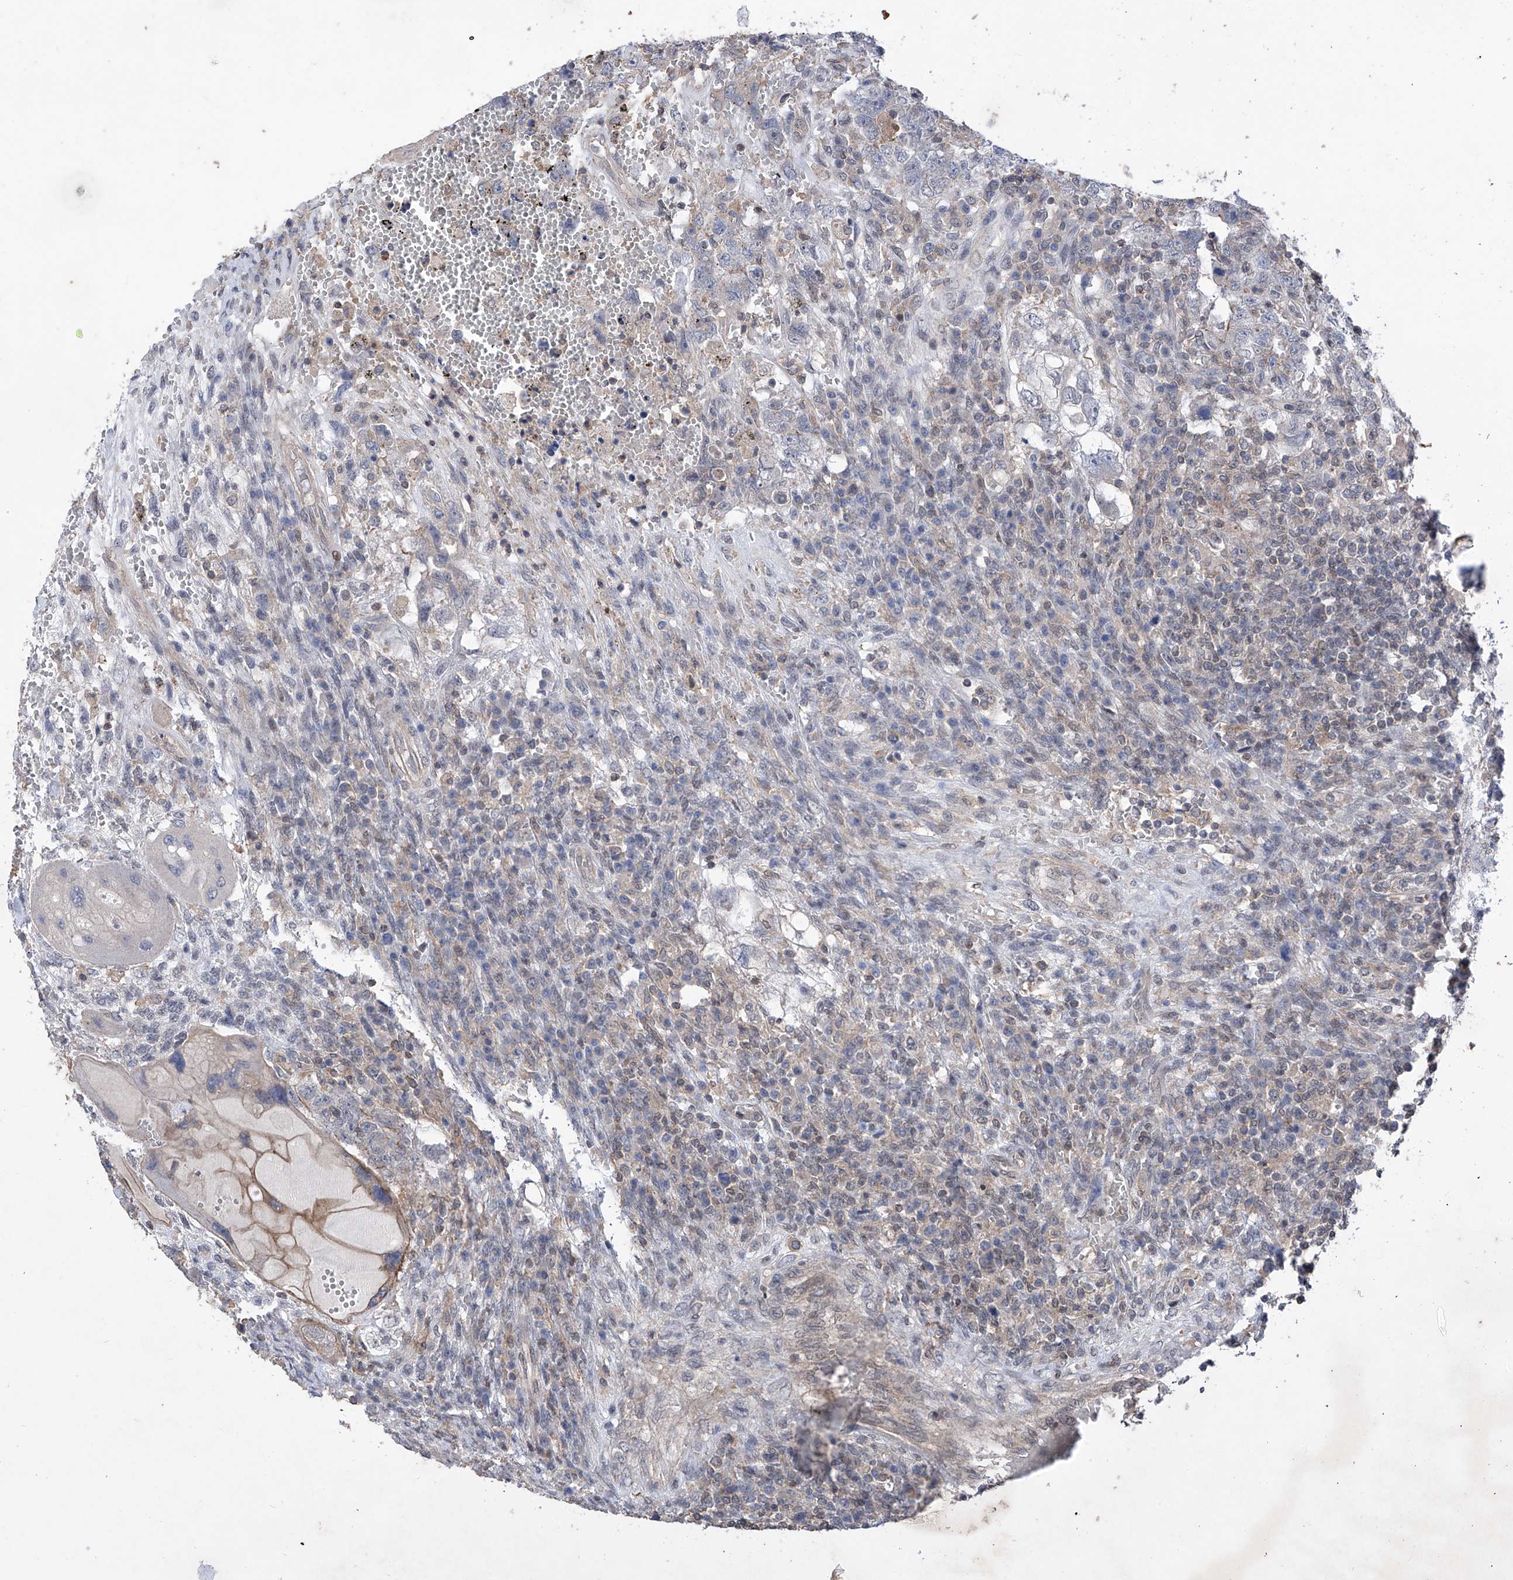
{"staining": {"intensity": "negative", "quantity": "none", "location": "none"}, "tissue": "testis cancer", "cell_type": "Tumor cells", "image_type": "cancer", "snomed": [{"axis": "morphology", "description": "Carcinoma, Embryonal, NOS"}, {"axis": "topography", "description": "Testis"}], "caption": "Tumor cells show no significant expression in testis embryonal carcinoma.", "gene": "KIFC2", "patient": {"sex": "male", "age": 26}}